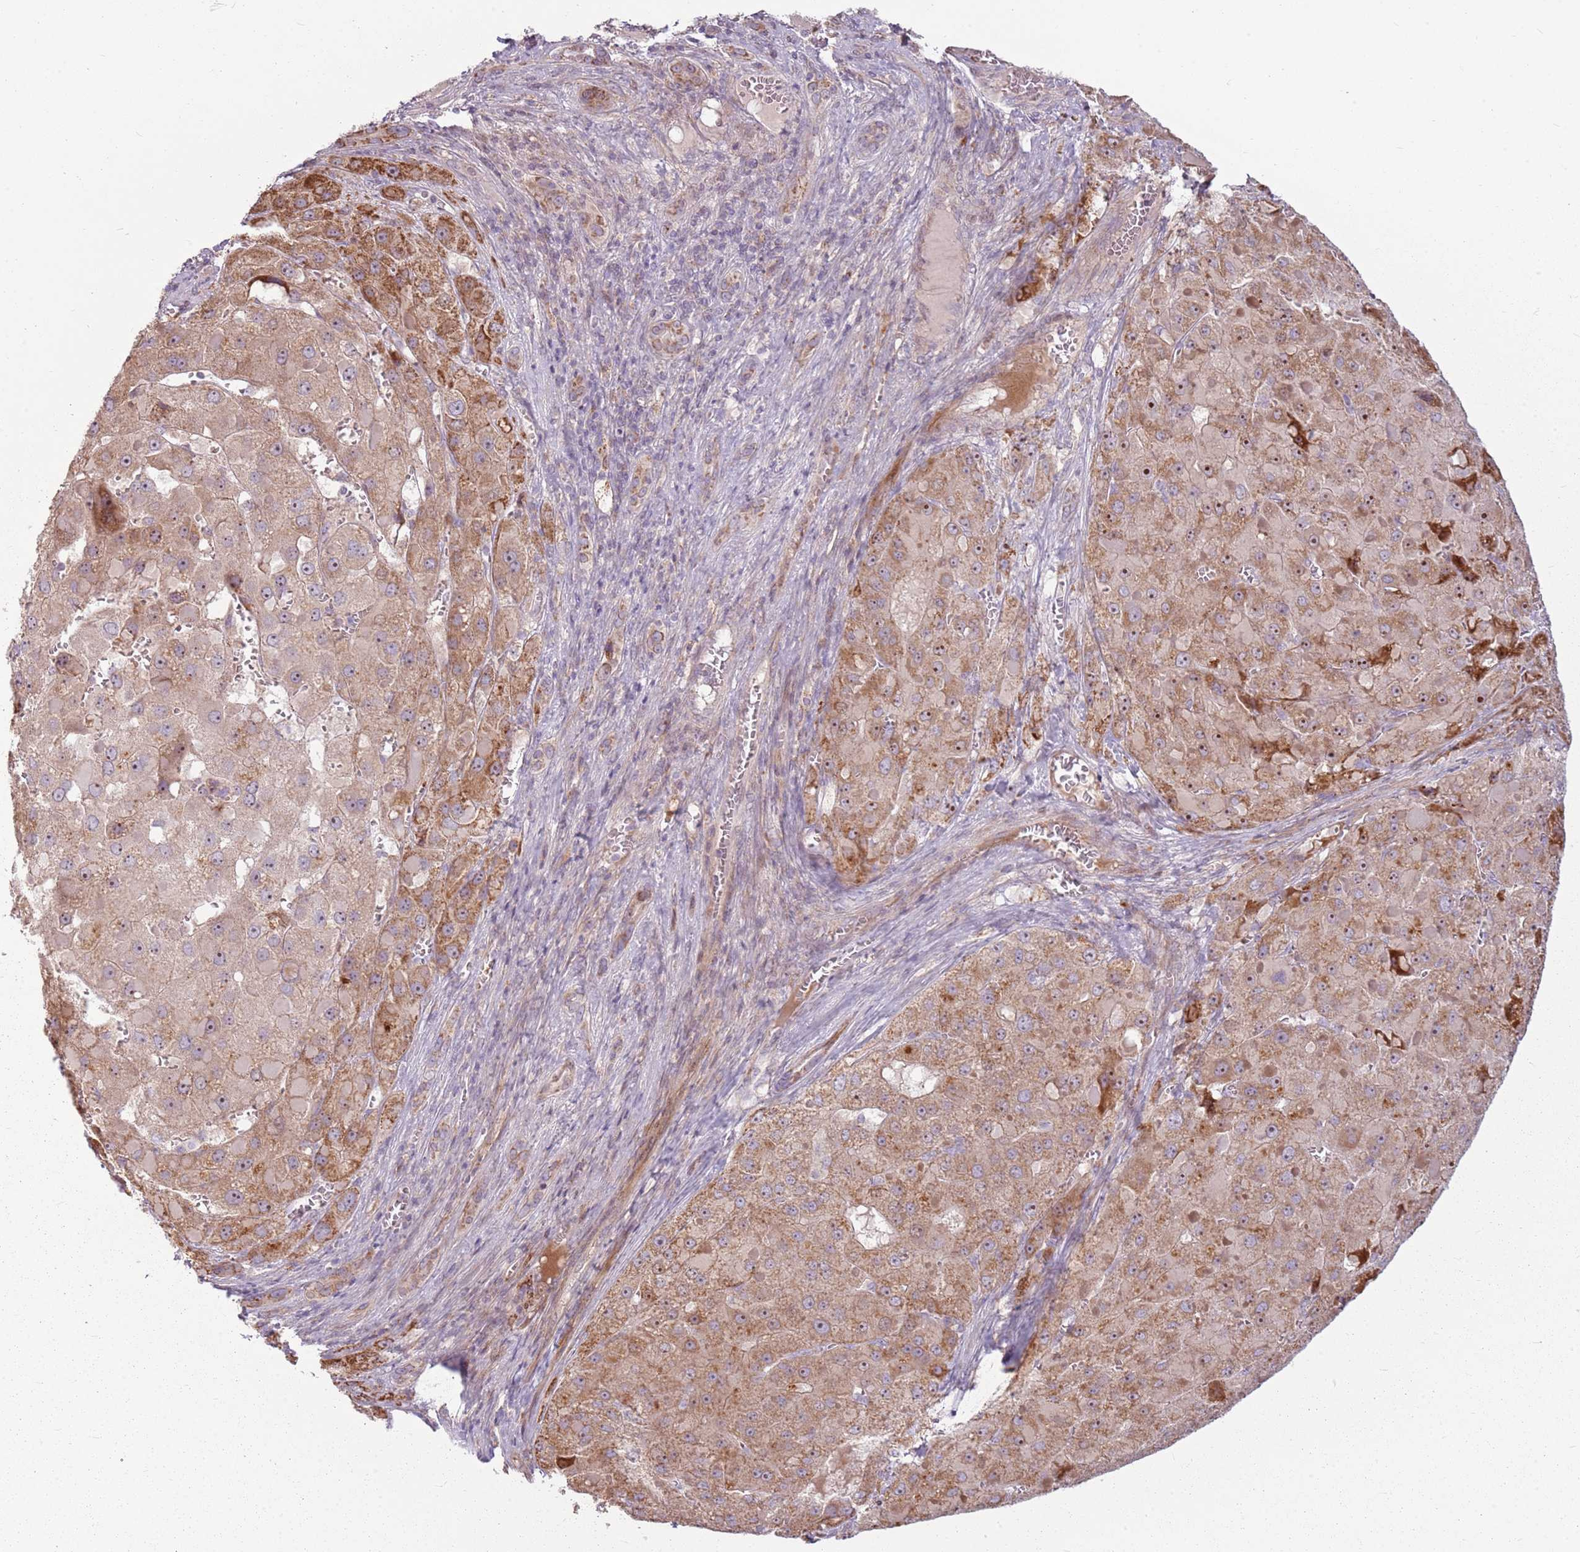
{"staining": {"intensity": "moderate", "quantity": ">75%", "location": "cytoplasmic/membranous,nuclear"}, "tissue": "liver cancer", "cell_type": "Tumor cells", "image_type": "cancer", "snomed": [{"axis": "morphology", "description": "Carcinoma, Hepatocellular, NOS"}, {"axis": "topography", "description": "Liver"}], "caption": "Protein staining shows moderate cytoplasmic/membranous and nuclear staining in approximately >75% of tumor cells in liver hepatocellular carcinoma. (DAB (3,3'-diaminobenzidine) IHC, brown staining for protein, blue staining for nuclei).", "gene": "ZNF530", "patient": {"sex": "female", "age": 73}}